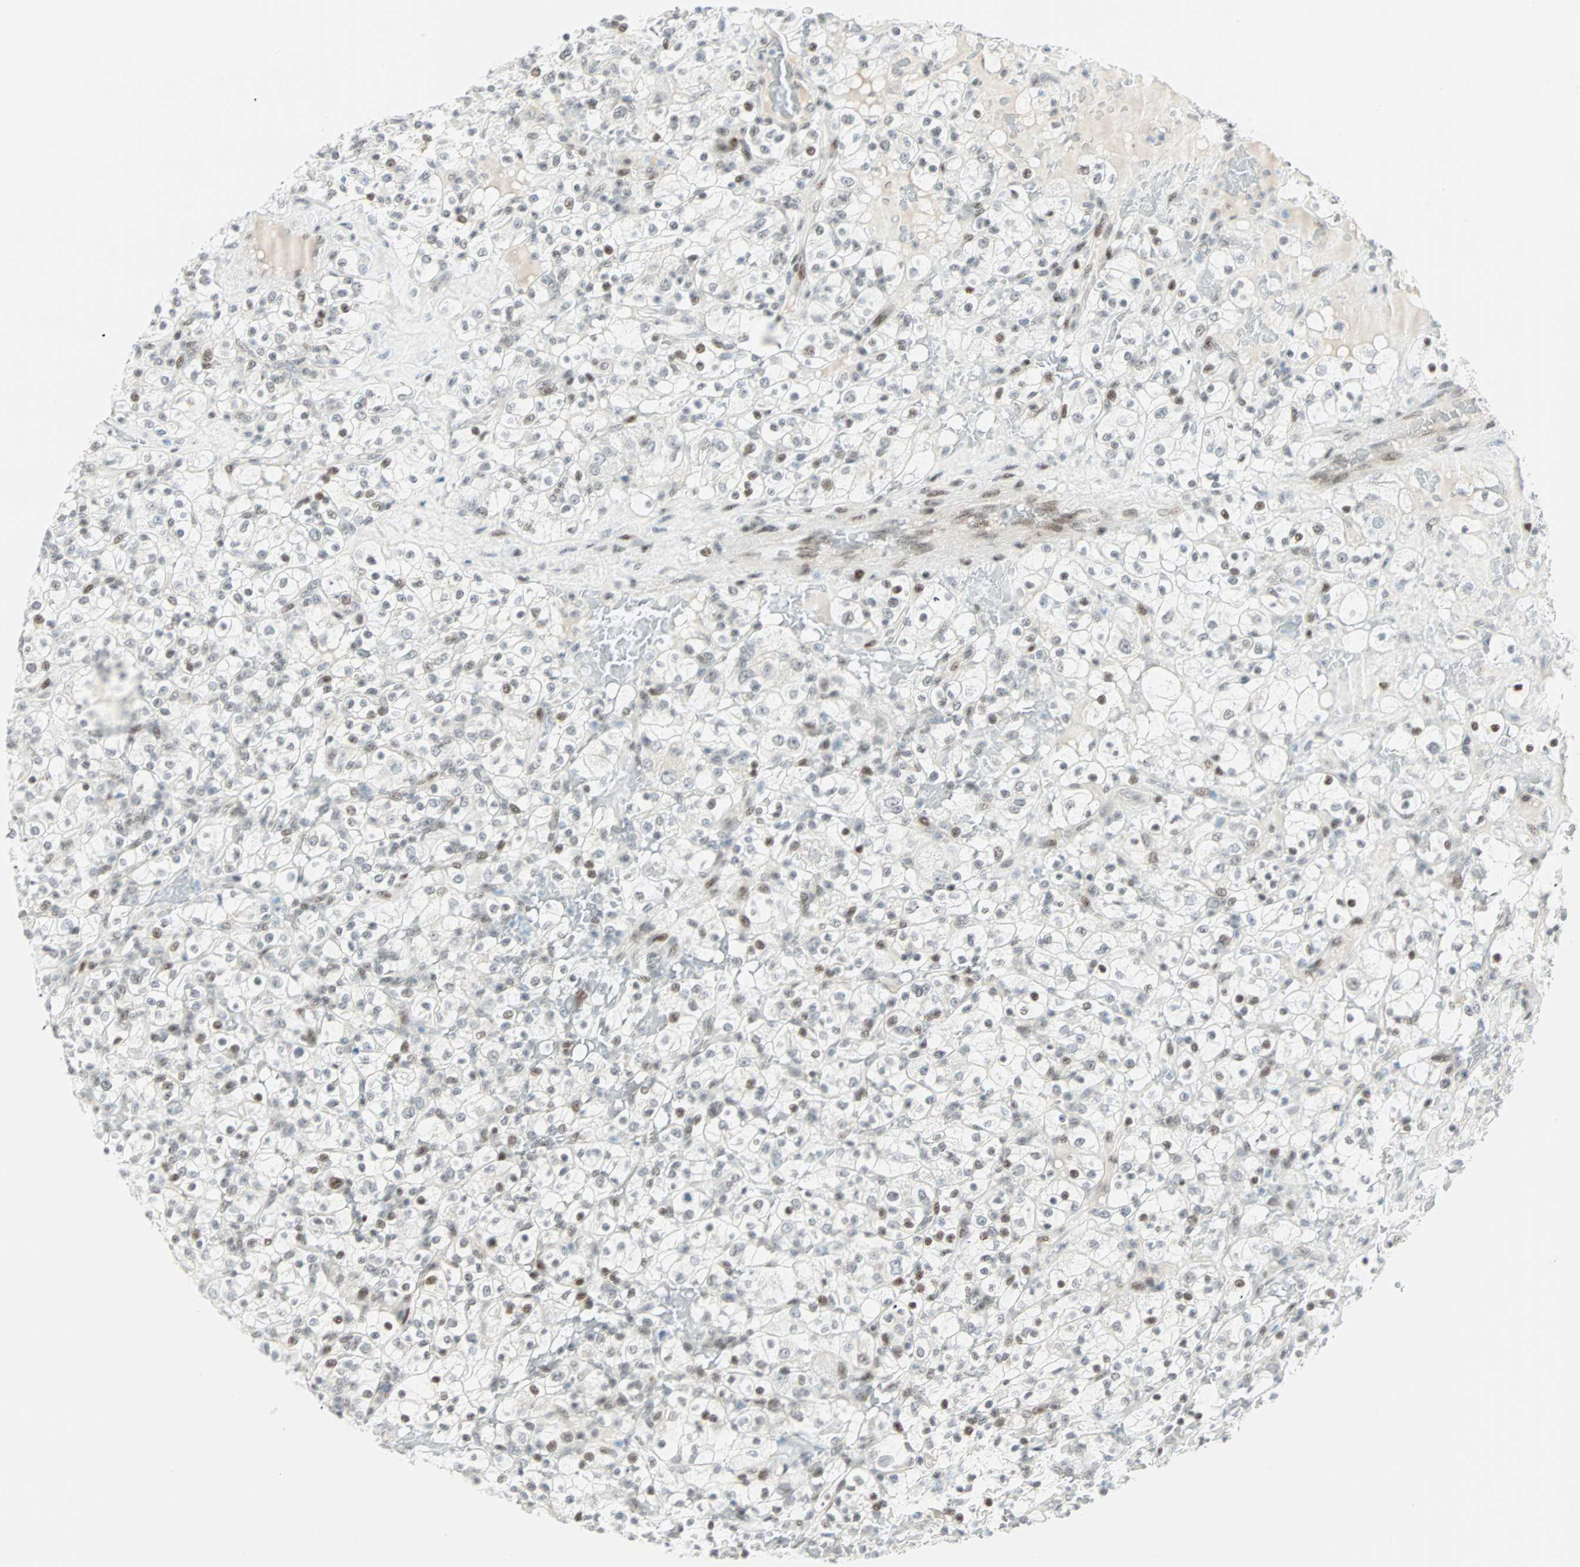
{"staining": {"intensity": "weak", "quantity": "25%-75%", "location": "nuclear"}, "tissue": "renal cancer", "cell_type": "Tumor cells", "image_type": "cancer", "snomed": [{"axis": "morphology", "description": "Normal tissue, NOS"}, {"axis": "morphology", "description": "Adenocarcinoma, NOS"}, {"axis": "topography", "description": "Kidney"}], "caption": "Tumor cells show low levels of weak nuclear positivity in approximately 25%-75% of cells in renal adenocarcinoma. (DAB IHC, brown staining for protein, blue staining for nuclei).", "gene": "PKNOX1", "patient": {"sex": "female", "age": 72}}